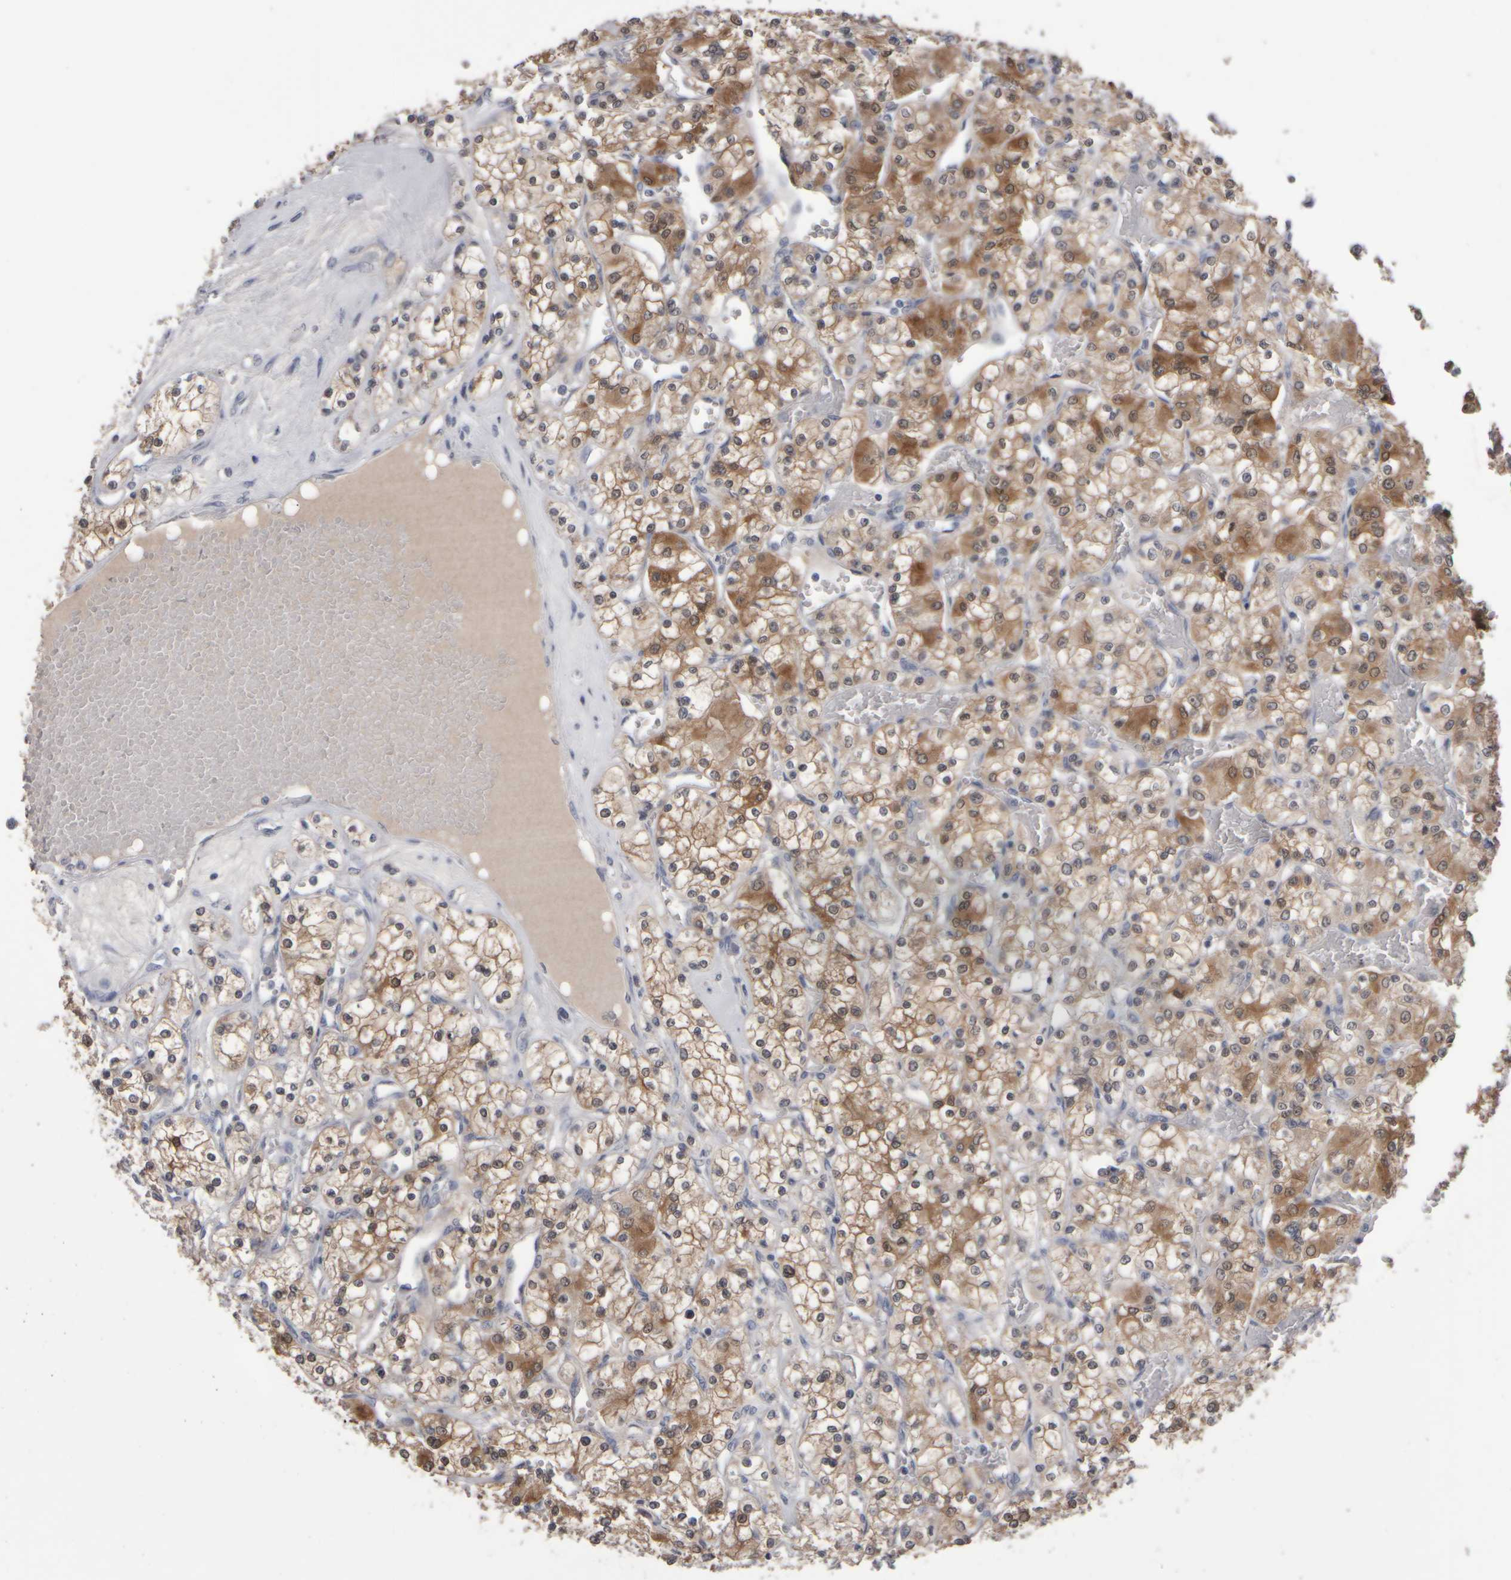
{"staining": {"intensity": "moderate", "quantity": ">75%", "location": "cytoplasmic/membranous"}, "tissue": "renal cancer", "cell_type": "Tumor cells", "image_type": "cancer", "snomed": [{"axis": "morphology", "description": "Adenocarcinoma, NOS"}, {"axis": "topography", "description": "Kidney"}], "caption": "Moderate cytoplasmic/membranous protein expression is identified in about >75% of tumor cells in renal adenocarcinoma. Immunohistochemistry stains the protein of interest in brown and the nuclei are stained blue.", "gene": "EPHX2", "patient": {"sex": "female", "age": 59}}